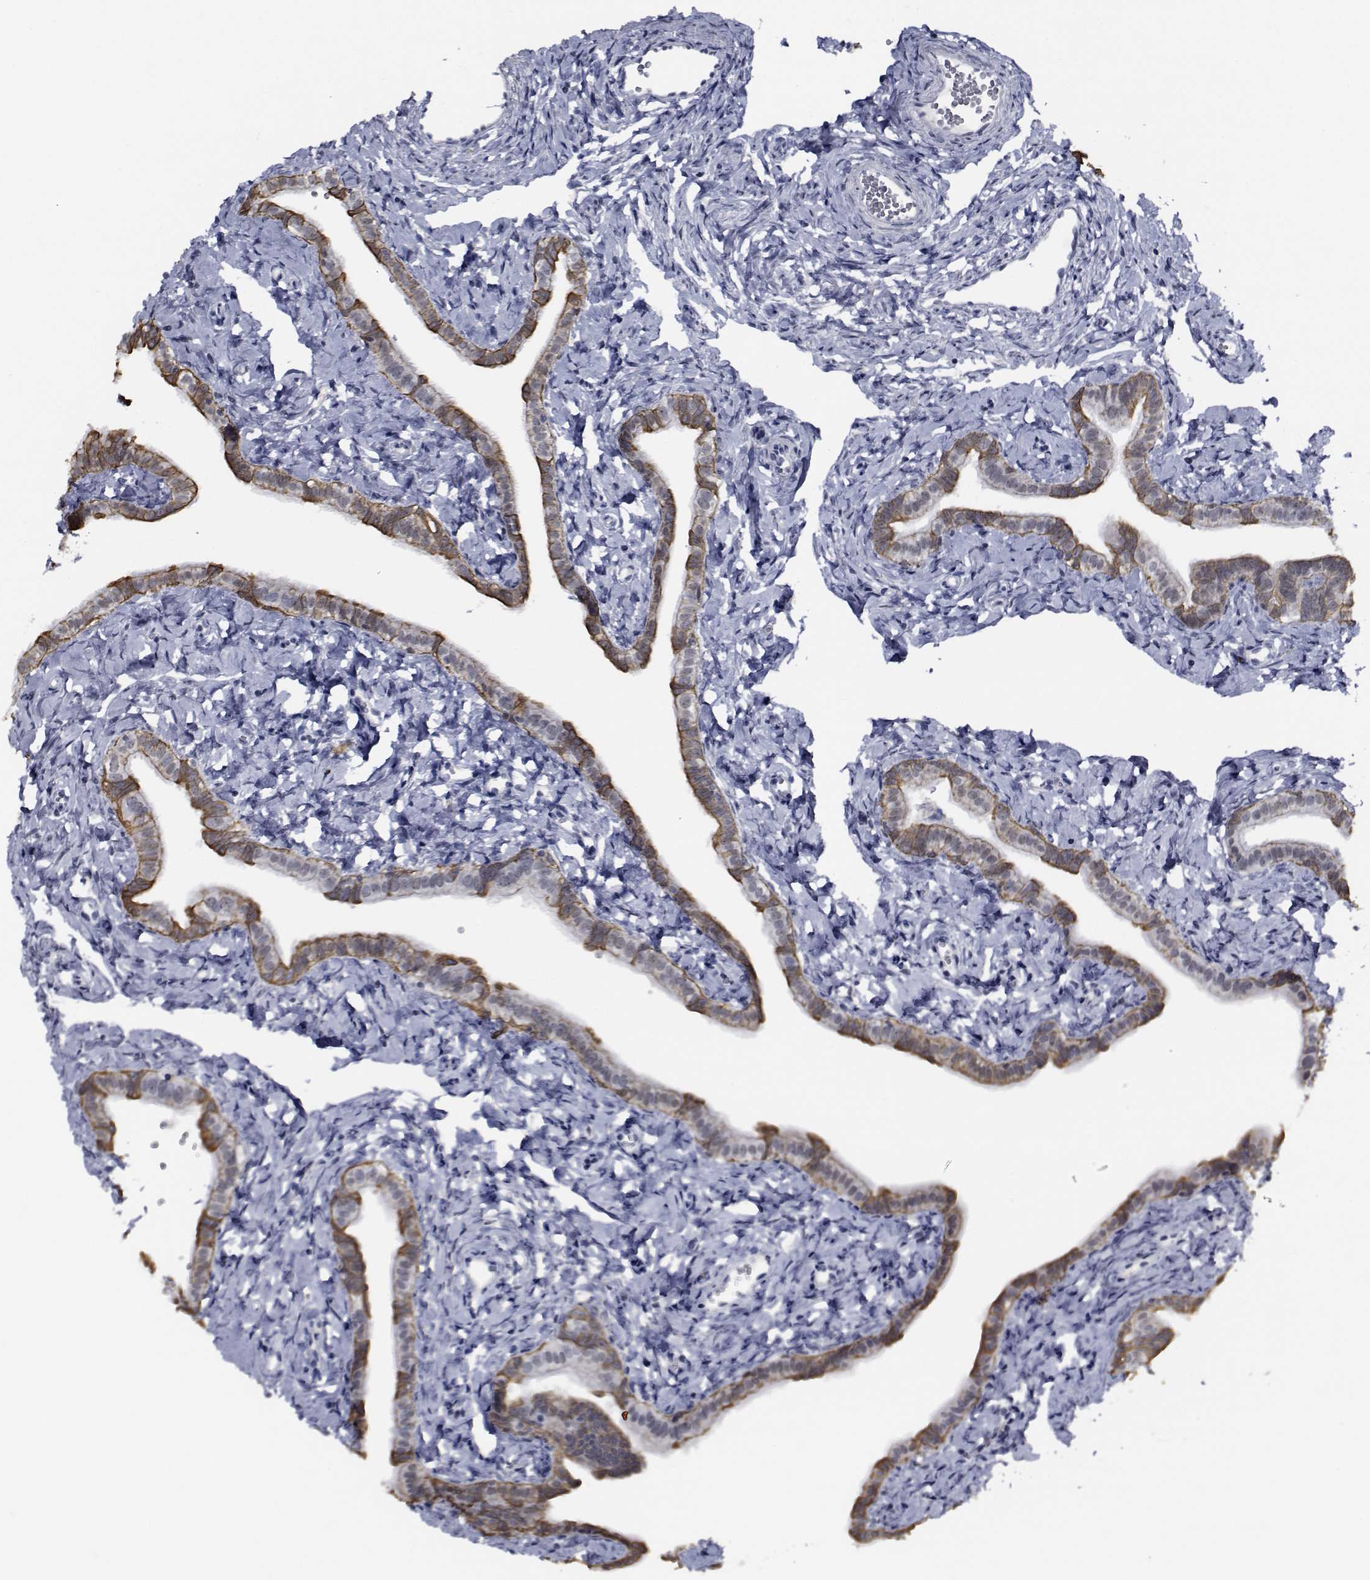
{"staining": {"intensity": "weak", "quantity": "25%-75%", "location": "cytoplasmic/membranous"}, "tissue": "fallopian tube", "cell_type": "Glandular cells", "image_type": "normal", "snomed": [{"axis": "morphology", "description": "Normal tissue, NOS"}, {"axis": "topography", "description": "Fallopian tube"}], "caption": "A histopathology image of human fallopian tube stained for a protein reveals weak cytoplasmic/membranous brown staining in glandular cells. Using DAB (3,3'-diaminobenzidine) (brown) and hematoxylin (blue) stains, captured at high magnification using brightfield microscopy.", "gene": "NVL", "patient": {"sex": "female", "age": 41}}